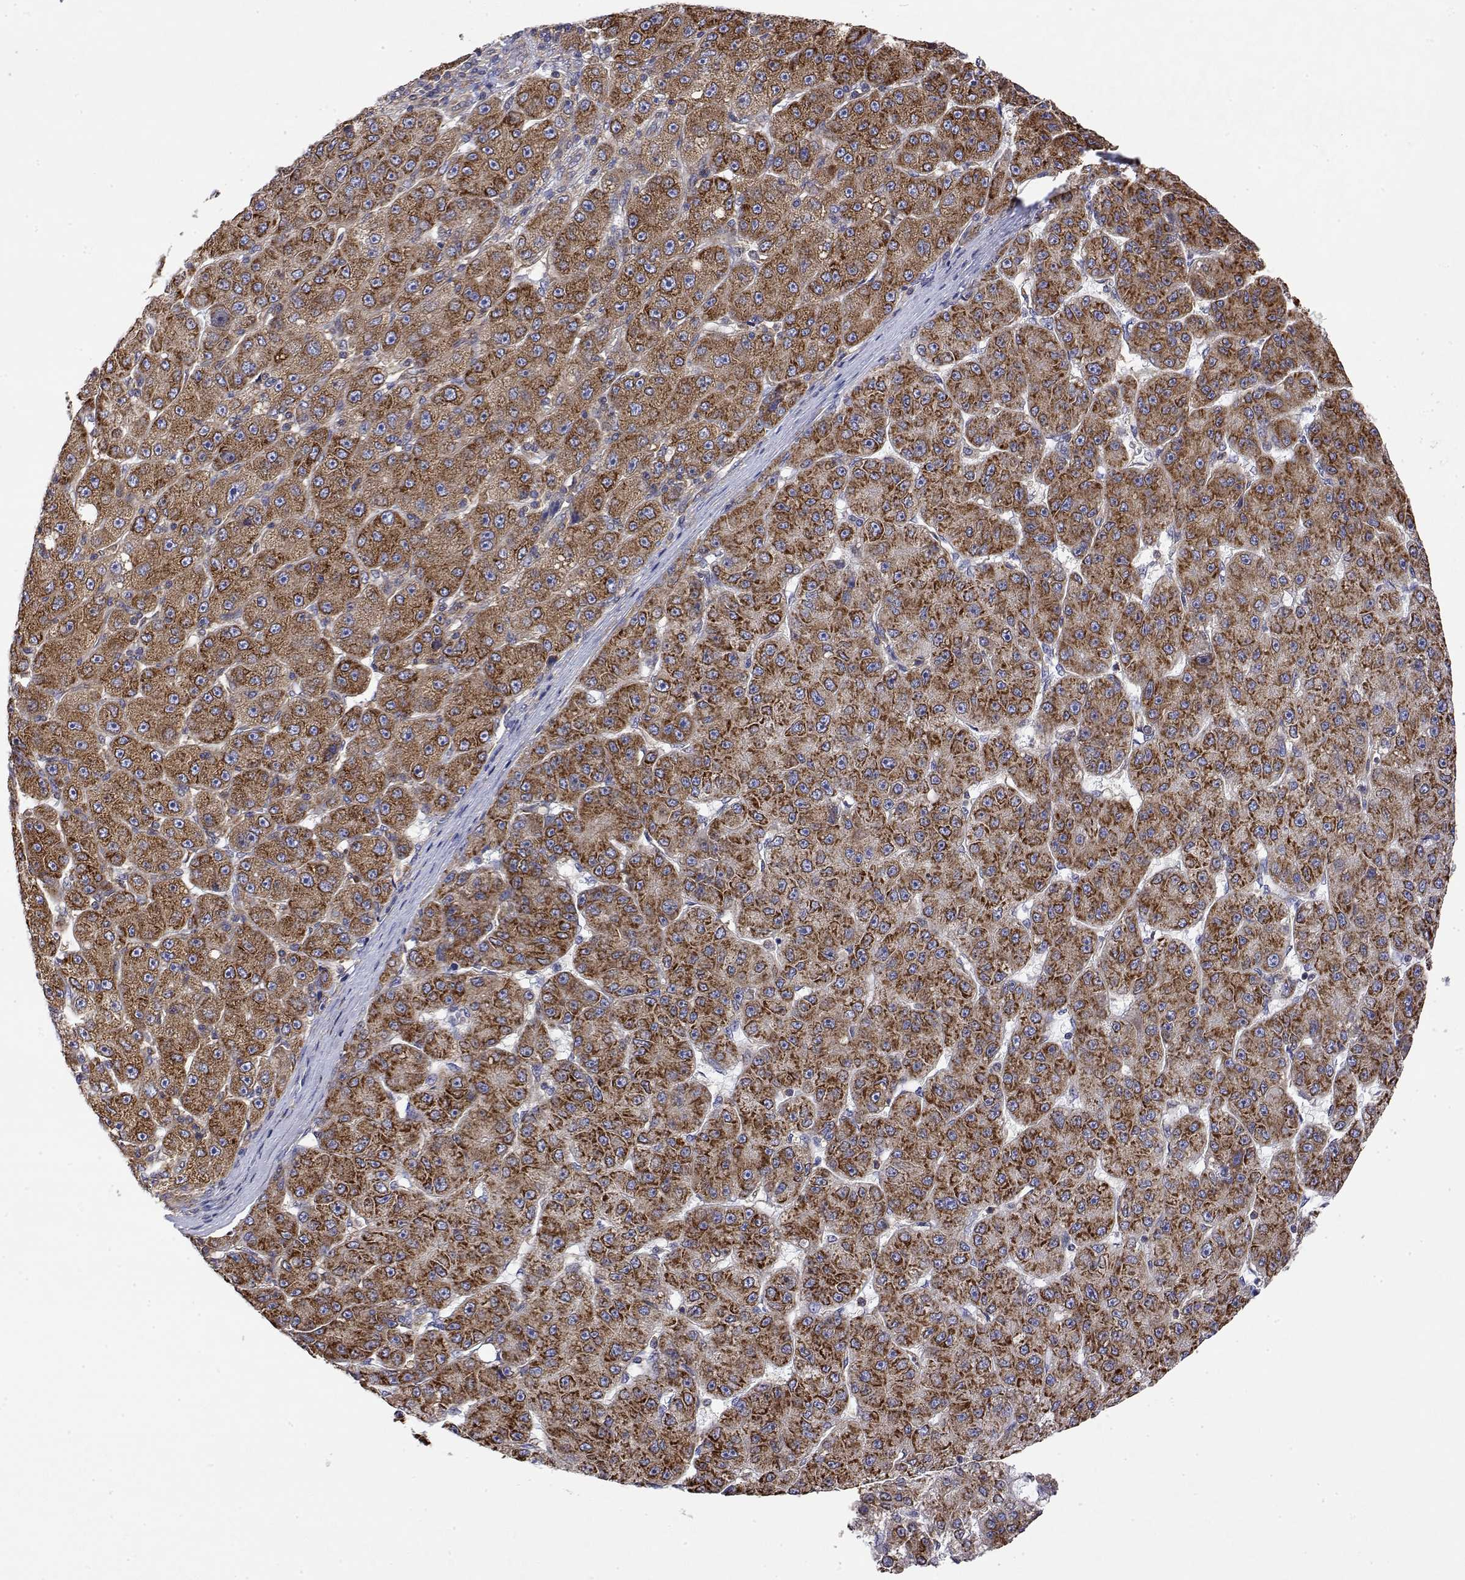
{"staining": {"intensity": "moderate", "quantity": ">75%", "location": "cytoplasmic/membranous"}, "tissue": "liver cancer", "cell_type": "Tumor cells", "image_type": "cancer", "snomed": [{"axis": "morphology", "description": "Carcinoma, Hepatocellular, NOS"}, {"axis": "topography", "description": "Liver"}], "caption": "This image shows immunohistochemistry (IHC) staining of liver hepatocellular carcinoma, with medium moderate cytoplasmic/membranous expression in approximately >75% of tumor cells.", "gene": "EEF1G", "patient": {"sex": "male", "age": 67}}